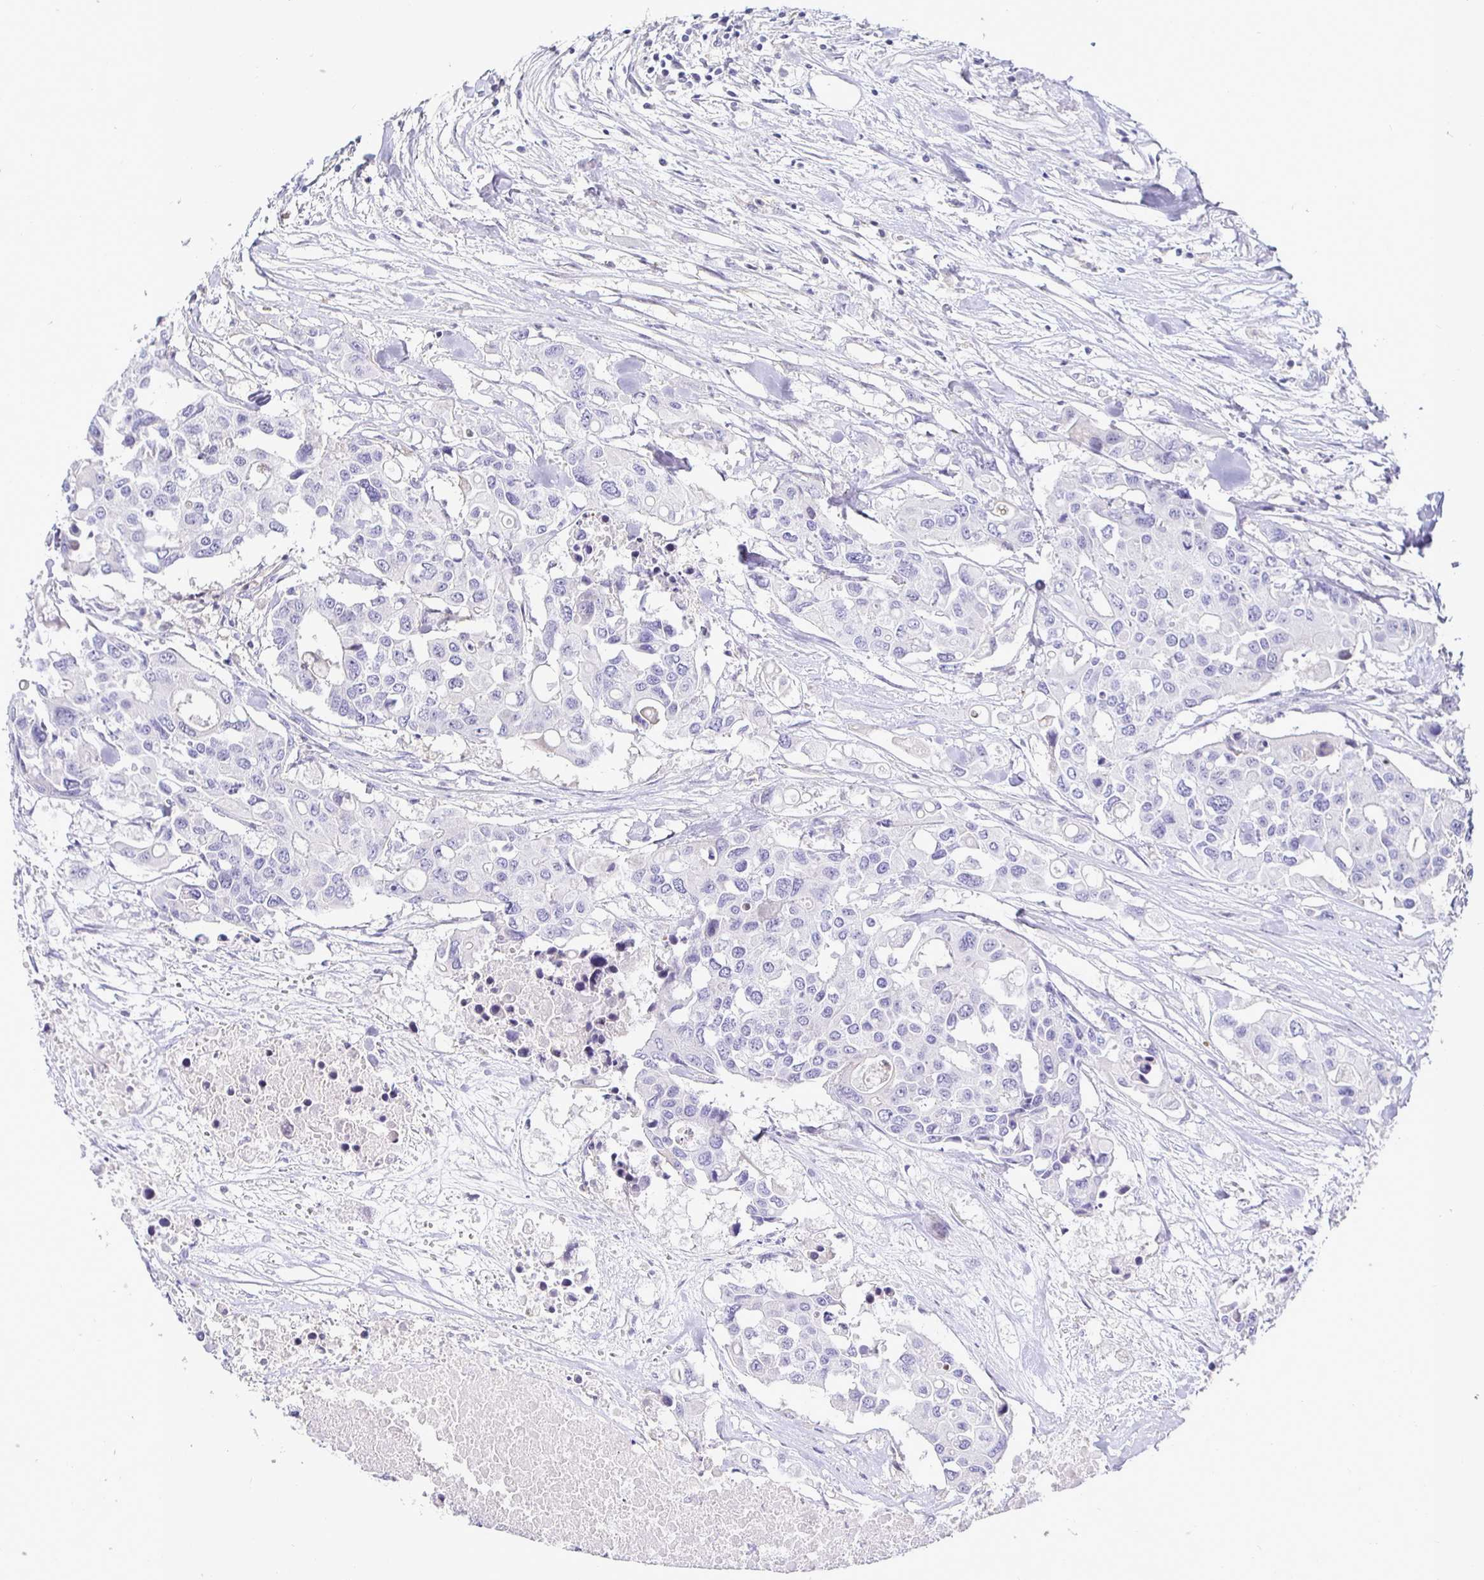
{"staining": {"intensity": "negative", "quantity": "none", "location": "none"}, "tissue": "colorectal cancer", "cell_type": "Tumor cells", "image_type": "cancer", "snomed": [{"axis": "morphology", "description": "Adenocarcinoma, NOS"}, {"axis": "topography", "description": "Colon"}], "caption": "DAB immunohistochemical staining of human colorectal adenocarcinoma exhibits no significant staining in tumor cells.", "gene": "SIRPA", "patient": {"sex": "male", "age": 77}}